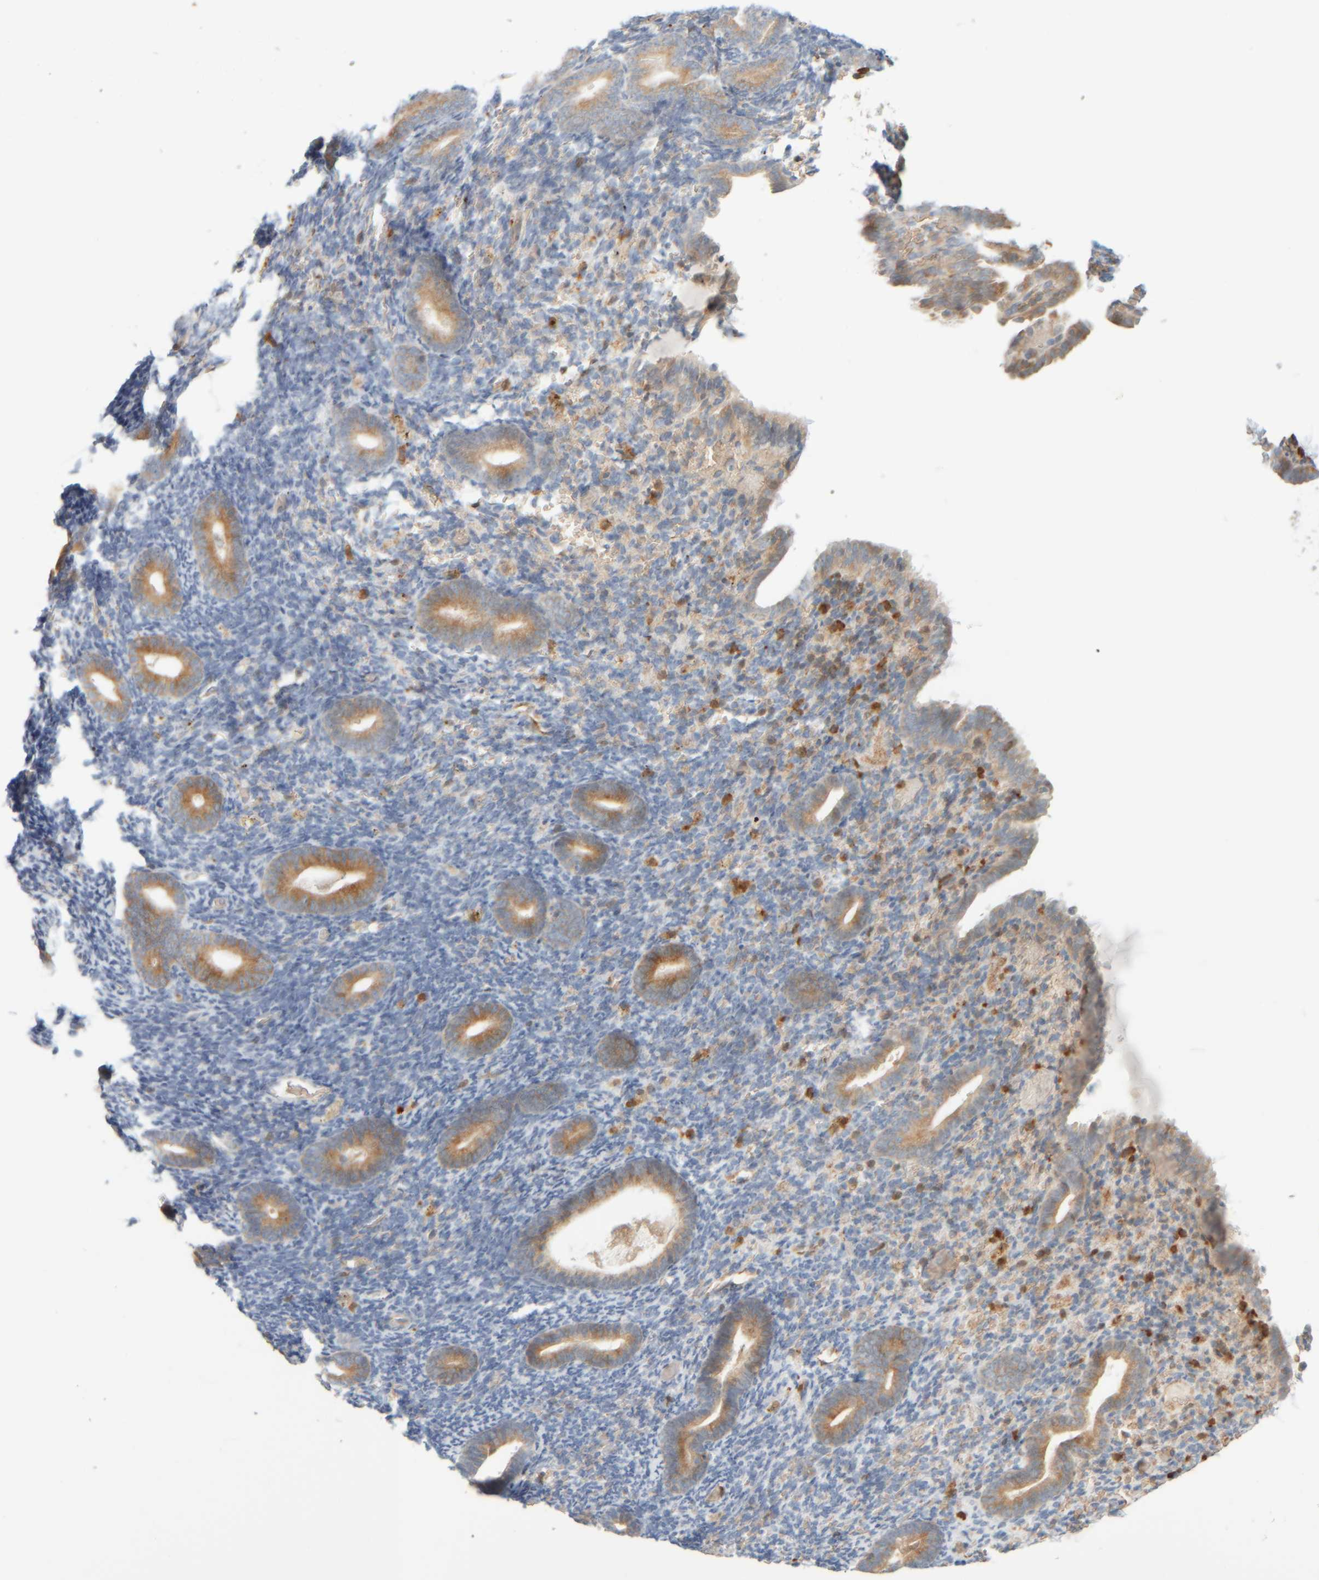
{"staining": {"intensity": "negative", "quantity": "none", "location": "none"}, "tissue": "endometrium", "cell_type": "Cells in endometrial stroma", "image_type": "normal", "snomed": [{"axis": "morphology", "description": "Normal tissue, NOS"}, {"axis": "topography", "description": "Endometrium"}], "caption": "An immunohistochemistry (IHC) image of benign endometrium is shown. There is no staining in cells in endometrial stroma of endometrium.", "gene": "AARSD1", "patient": {"sex": "female", "age": 51}}